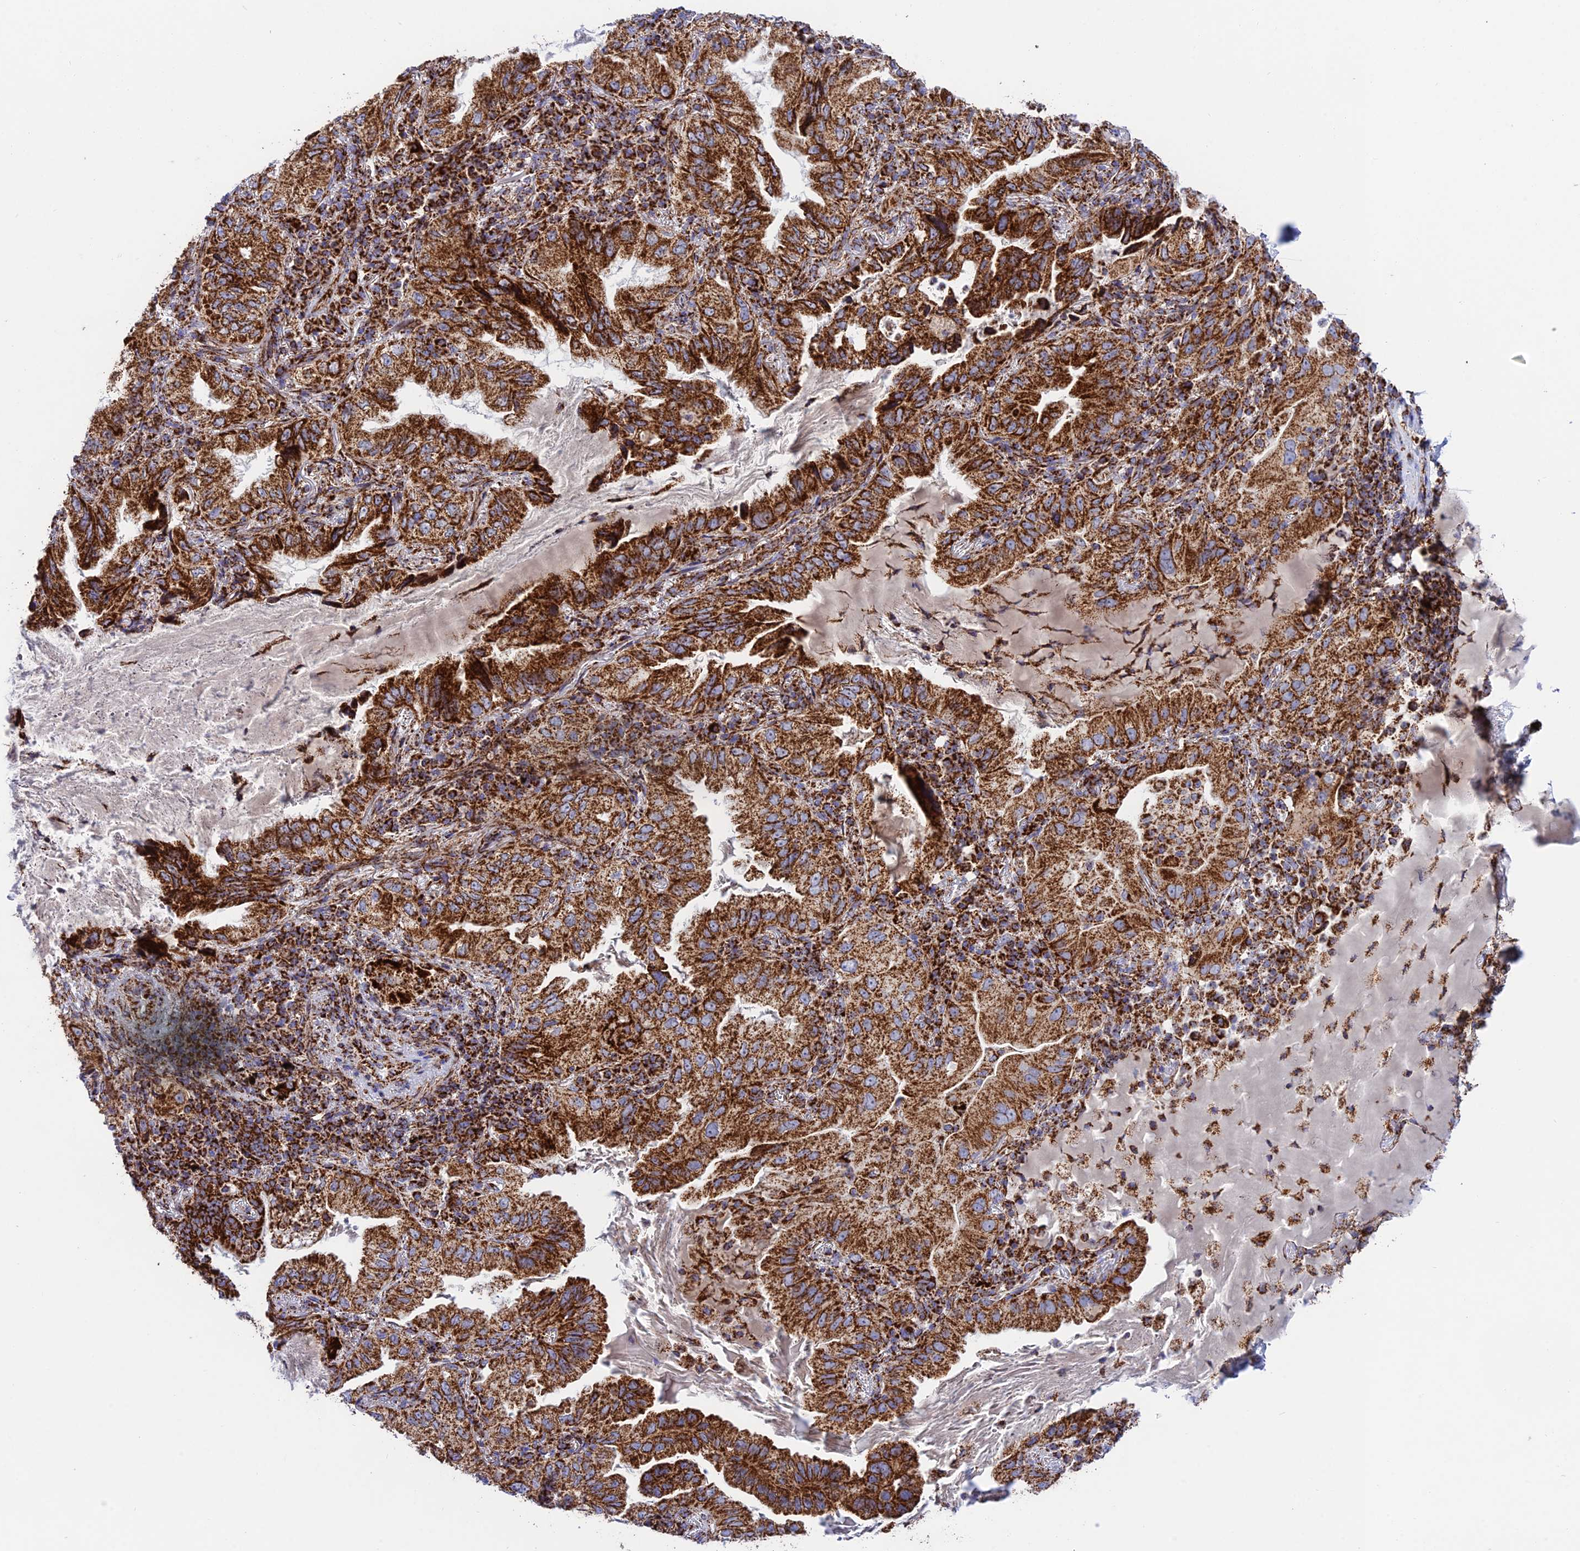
{"staining": {"intensity": "strong", "quantity": ">75%", "location": "cytoplasmic/membranous"}, "tissue": "lung cancer", "cell_type": "Tumor cells", "image_type": "cancer", "snomed": [{"axis": "morphology", "description": "Adenocarcinoma, NOS"}, {"axis": "topography", "description": "Lung"}], "caption": "High-magnification brightfield microscopy of lung cancer stained with DAB (3,3'-diaminobenzidine) (brown) and counterstained with hematoxylin (blue). tumor cells exhibit strong cytoplasmic/membranous staining is seen in approximately>75% of cells.", "gene": "CHCHD3", "patient": {"sex": "female", "age": 69}}